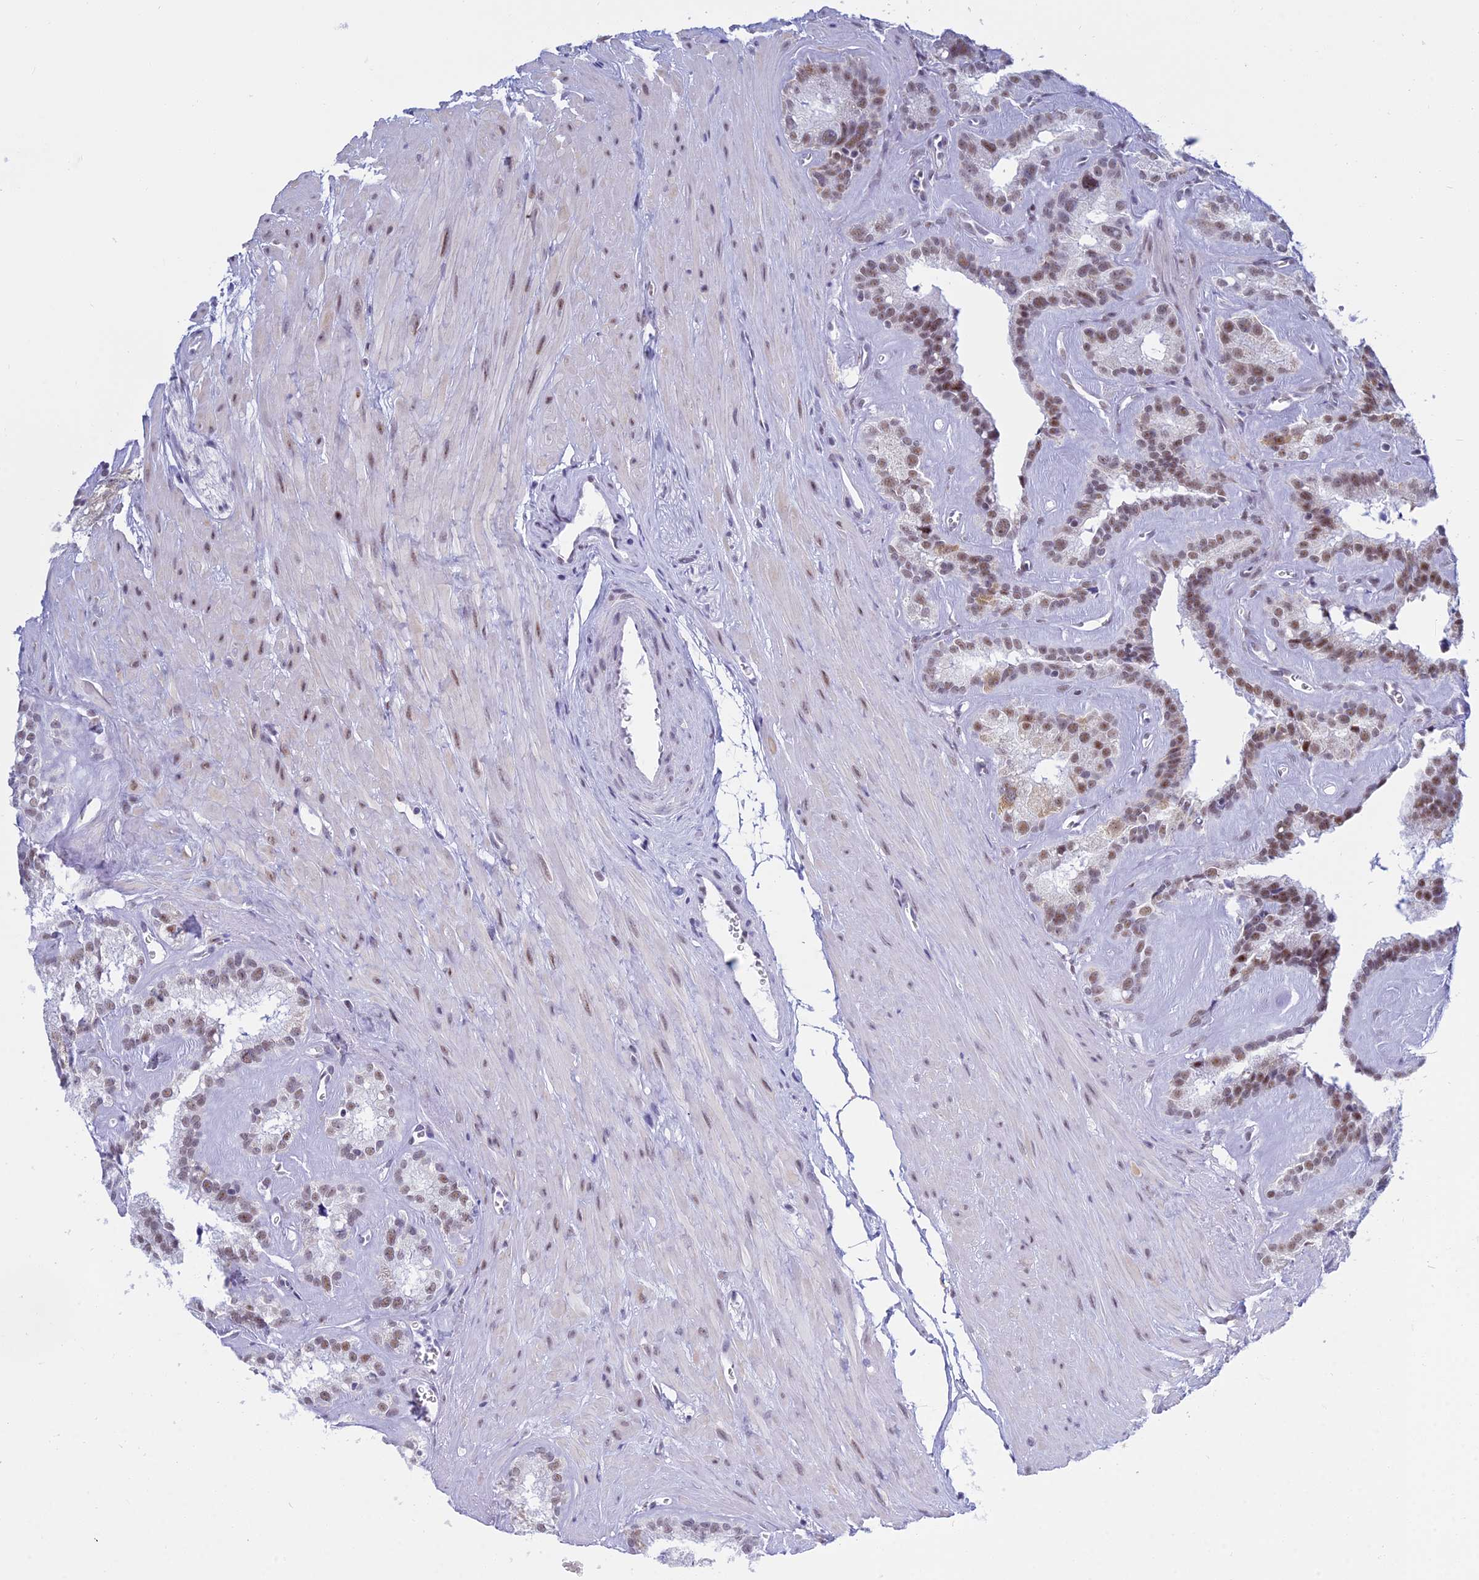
{"staining": {"intensity": "moderate", "quantity": ">75%", "location": "nuclear"}, "tissue": "seminal vesicle", "cell_type": "Glandular cells", "image_type": "normal", "snomed": [{"axis": "morphology", "description": "Normal tissue, NOS"}, {"axis": "topography", "description": "Prostate"}, {"axis": "topography", "description": "Seminal veicle"}], "caption": "The immunohistochemical stain highlights moderate nuclear staining in glandular cells of unremarkable seminal vesicle. The staining was performed using DAB to visualize the protein expression in brown, while the nuclei were stained in blue with hematoxylin (Magnification: 20x).", "gene": "KLF14", "patient": {"sex": "male", "age": 59}}